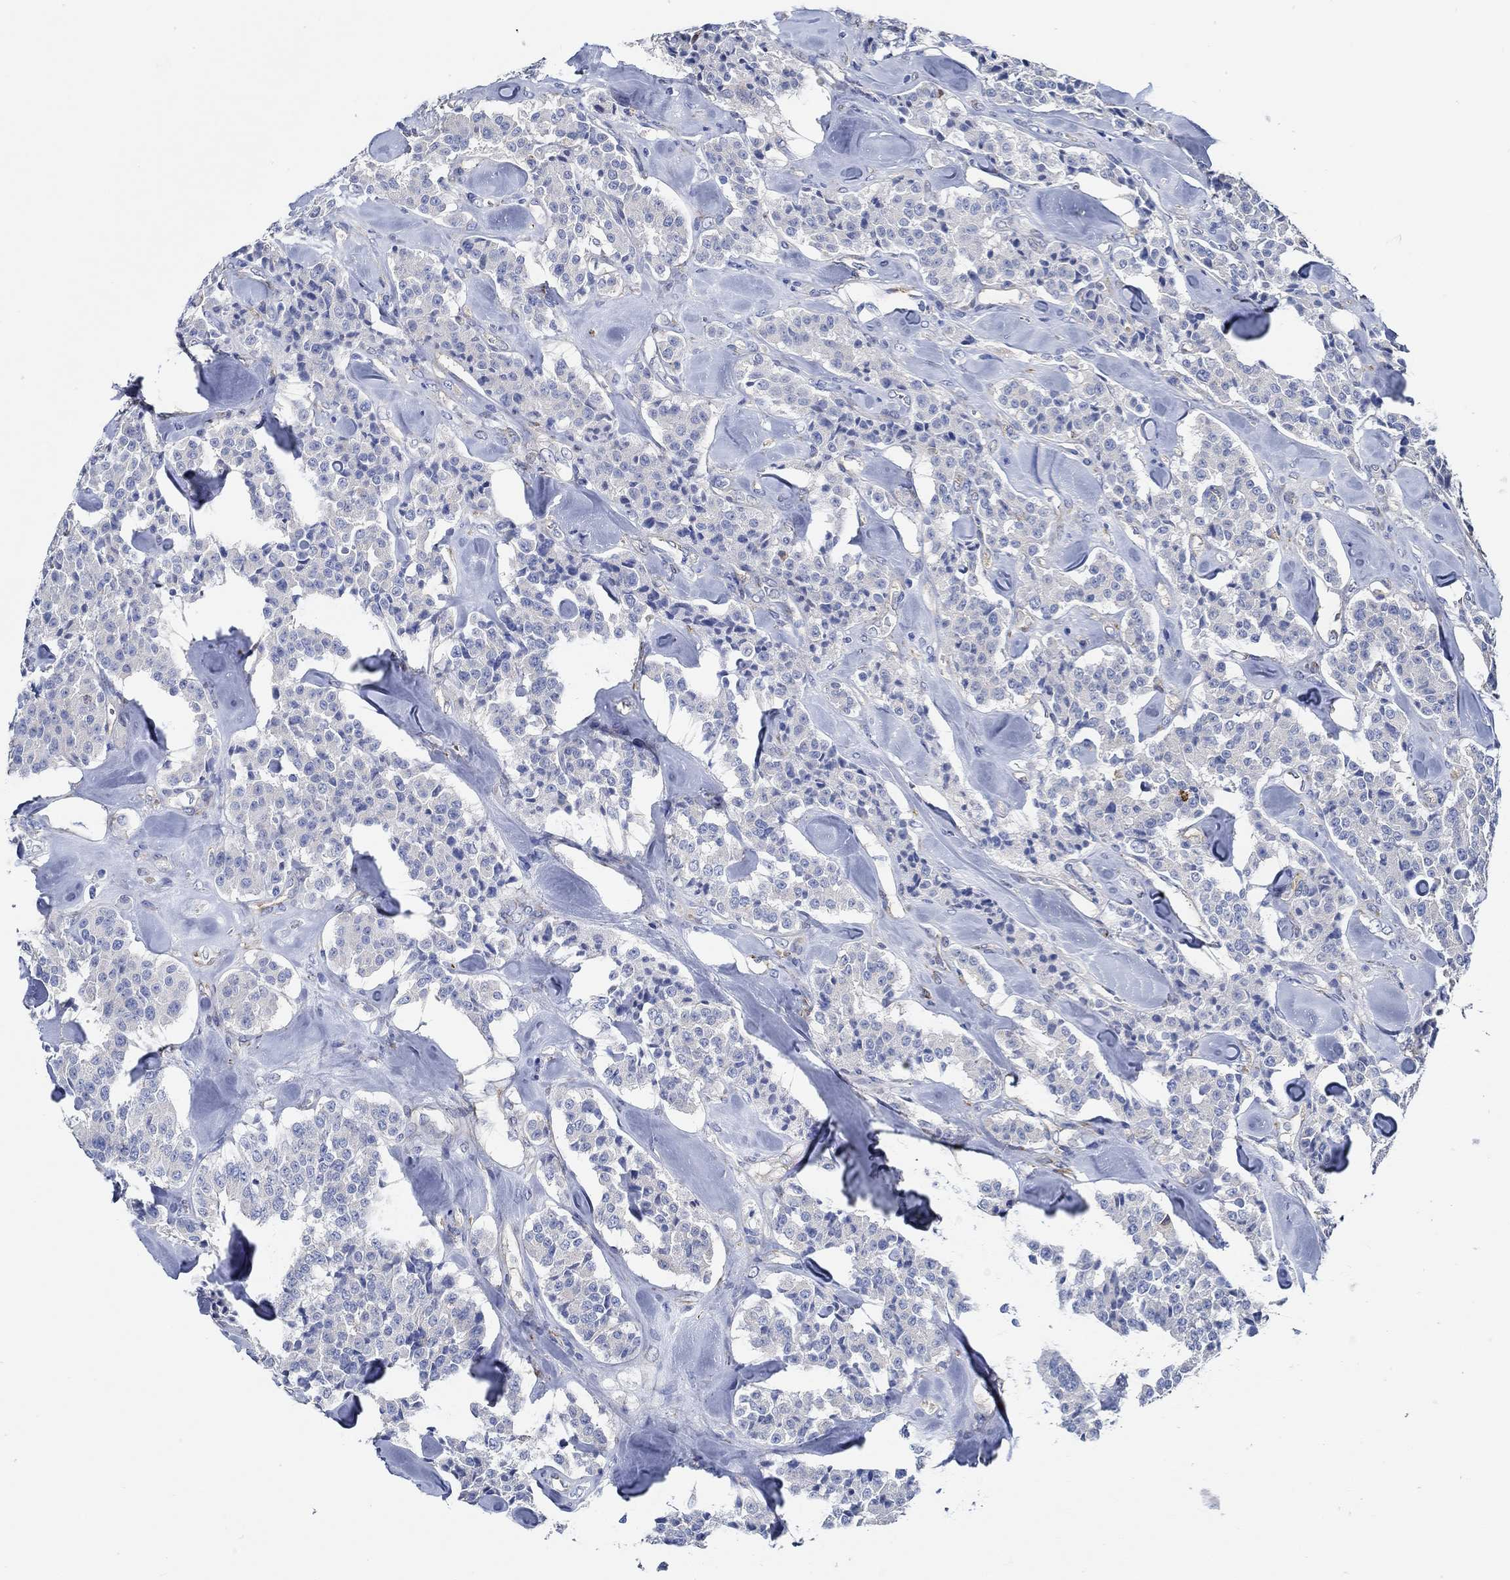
{"staining": {"intensity": "negative", "quantity": "none", "location": "none"}, "tissue": "carcinoid", "cell_type": "Tumor cells", "image_type": "cancer", "snomed": [{"axis": "morphology", "description": "Carcinoid, malignant, NOS"}, {"axis": "topography", "description": "Pancreas"}], "caption": "Tumor cells show no significant expression in malignant carcinoid. The staining is performed using DAB brown chromogen with nuclei counter-stained in using hematoxylin.", "gene": "HECW2", "patient": {"sex": "male", "age": 41}}